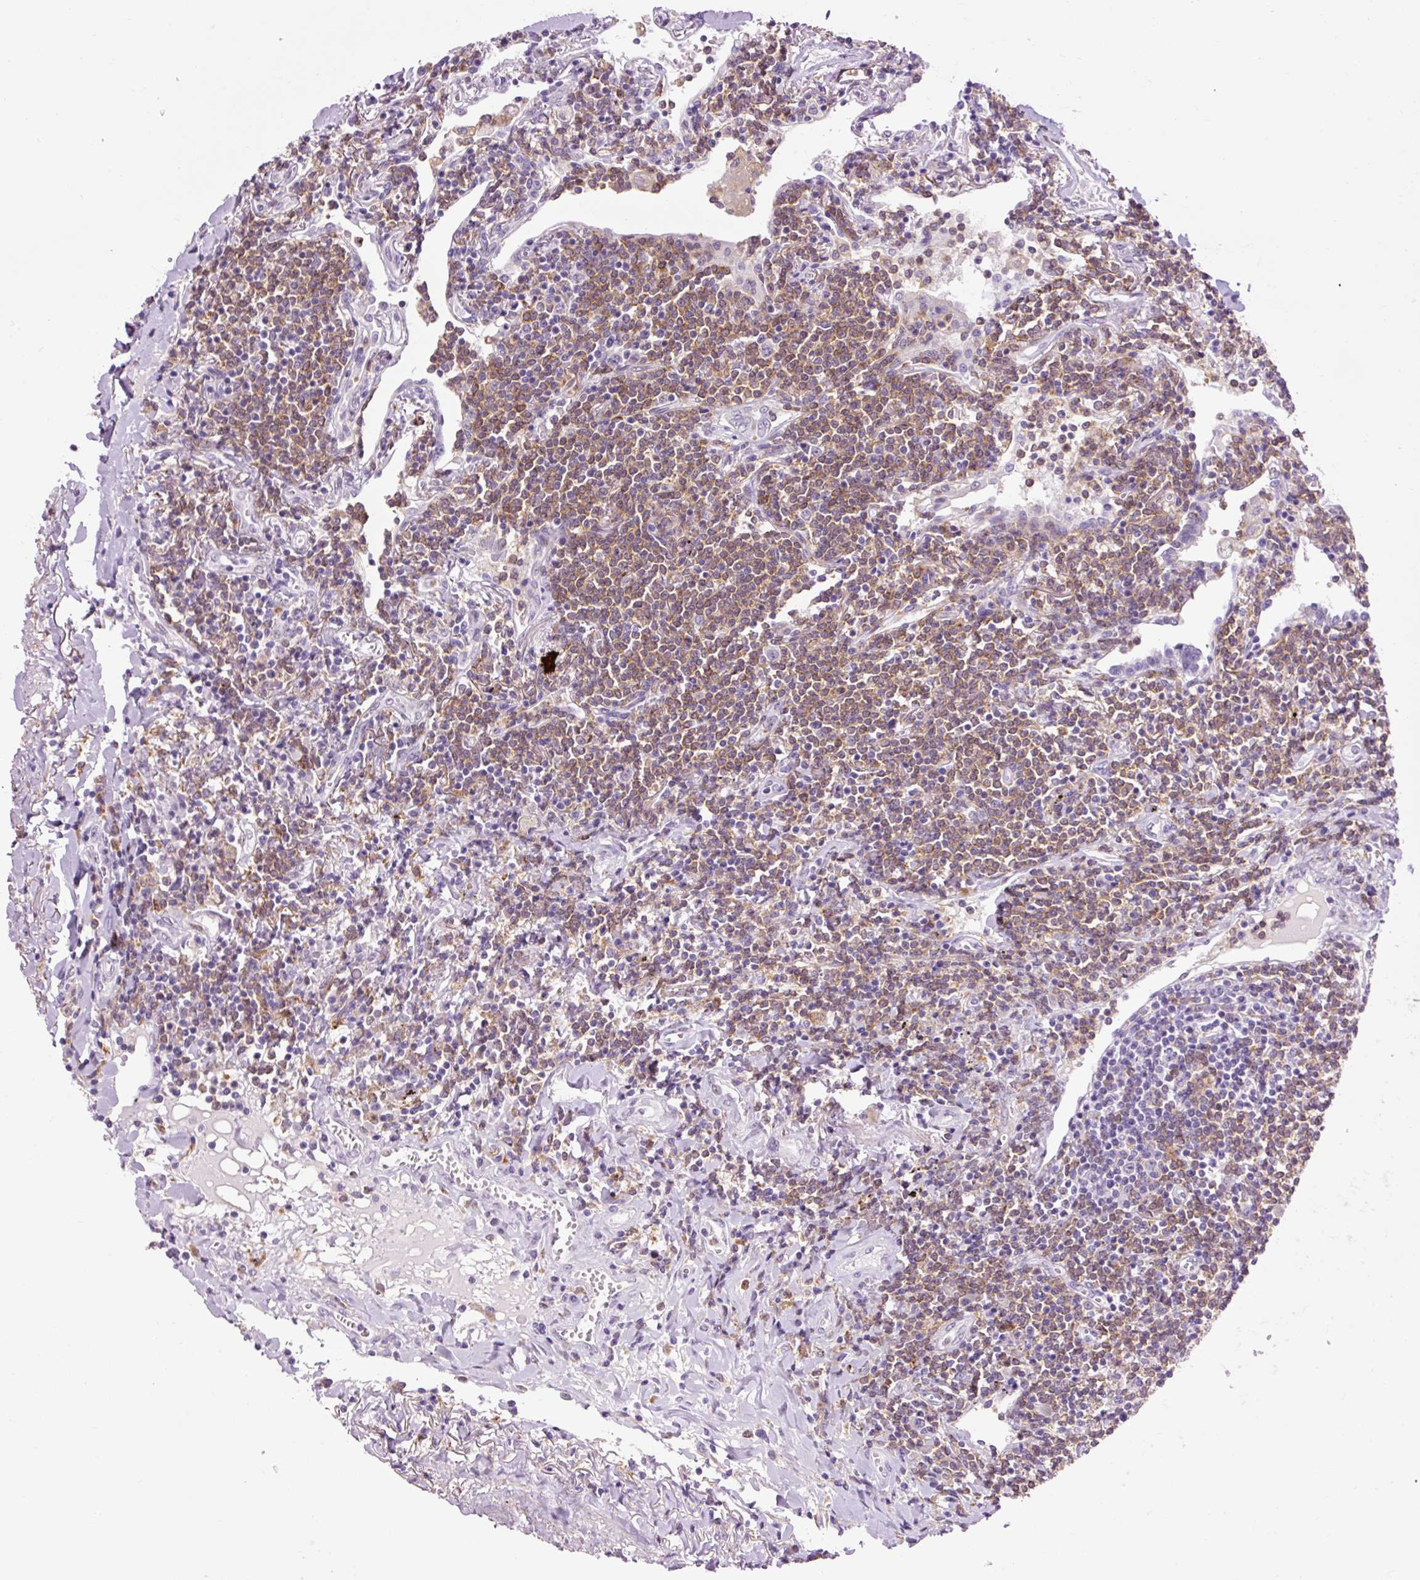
{"staining": {"intensity": "moderate", "quantity": ">75%", "location": "cytoplasmic/membranous"}, "tissue": "lymphoma", "cell_type": "Tumor cells", "image_type": "cancer", "snomed": [{"axis": "morphology", "description": "Malignant lymphoma, non-Hodgkin's type, Low grade"}, {"axis": "topography", "description": "Lung"}], "caption": "Immunohistochemistry (IHC) image of neoplastic tissue: low-grade malignant lymphoma, non-Hodgkin's type stained using IHC demonstrates medium levels of moderate protein expression localized specifically in the cytoplasmic/membranous of tumor cells, appearing as a cytoplasmic/membranous brown color.", "gene": "LY86", "patient": {"sex": "female", "age": 71}}